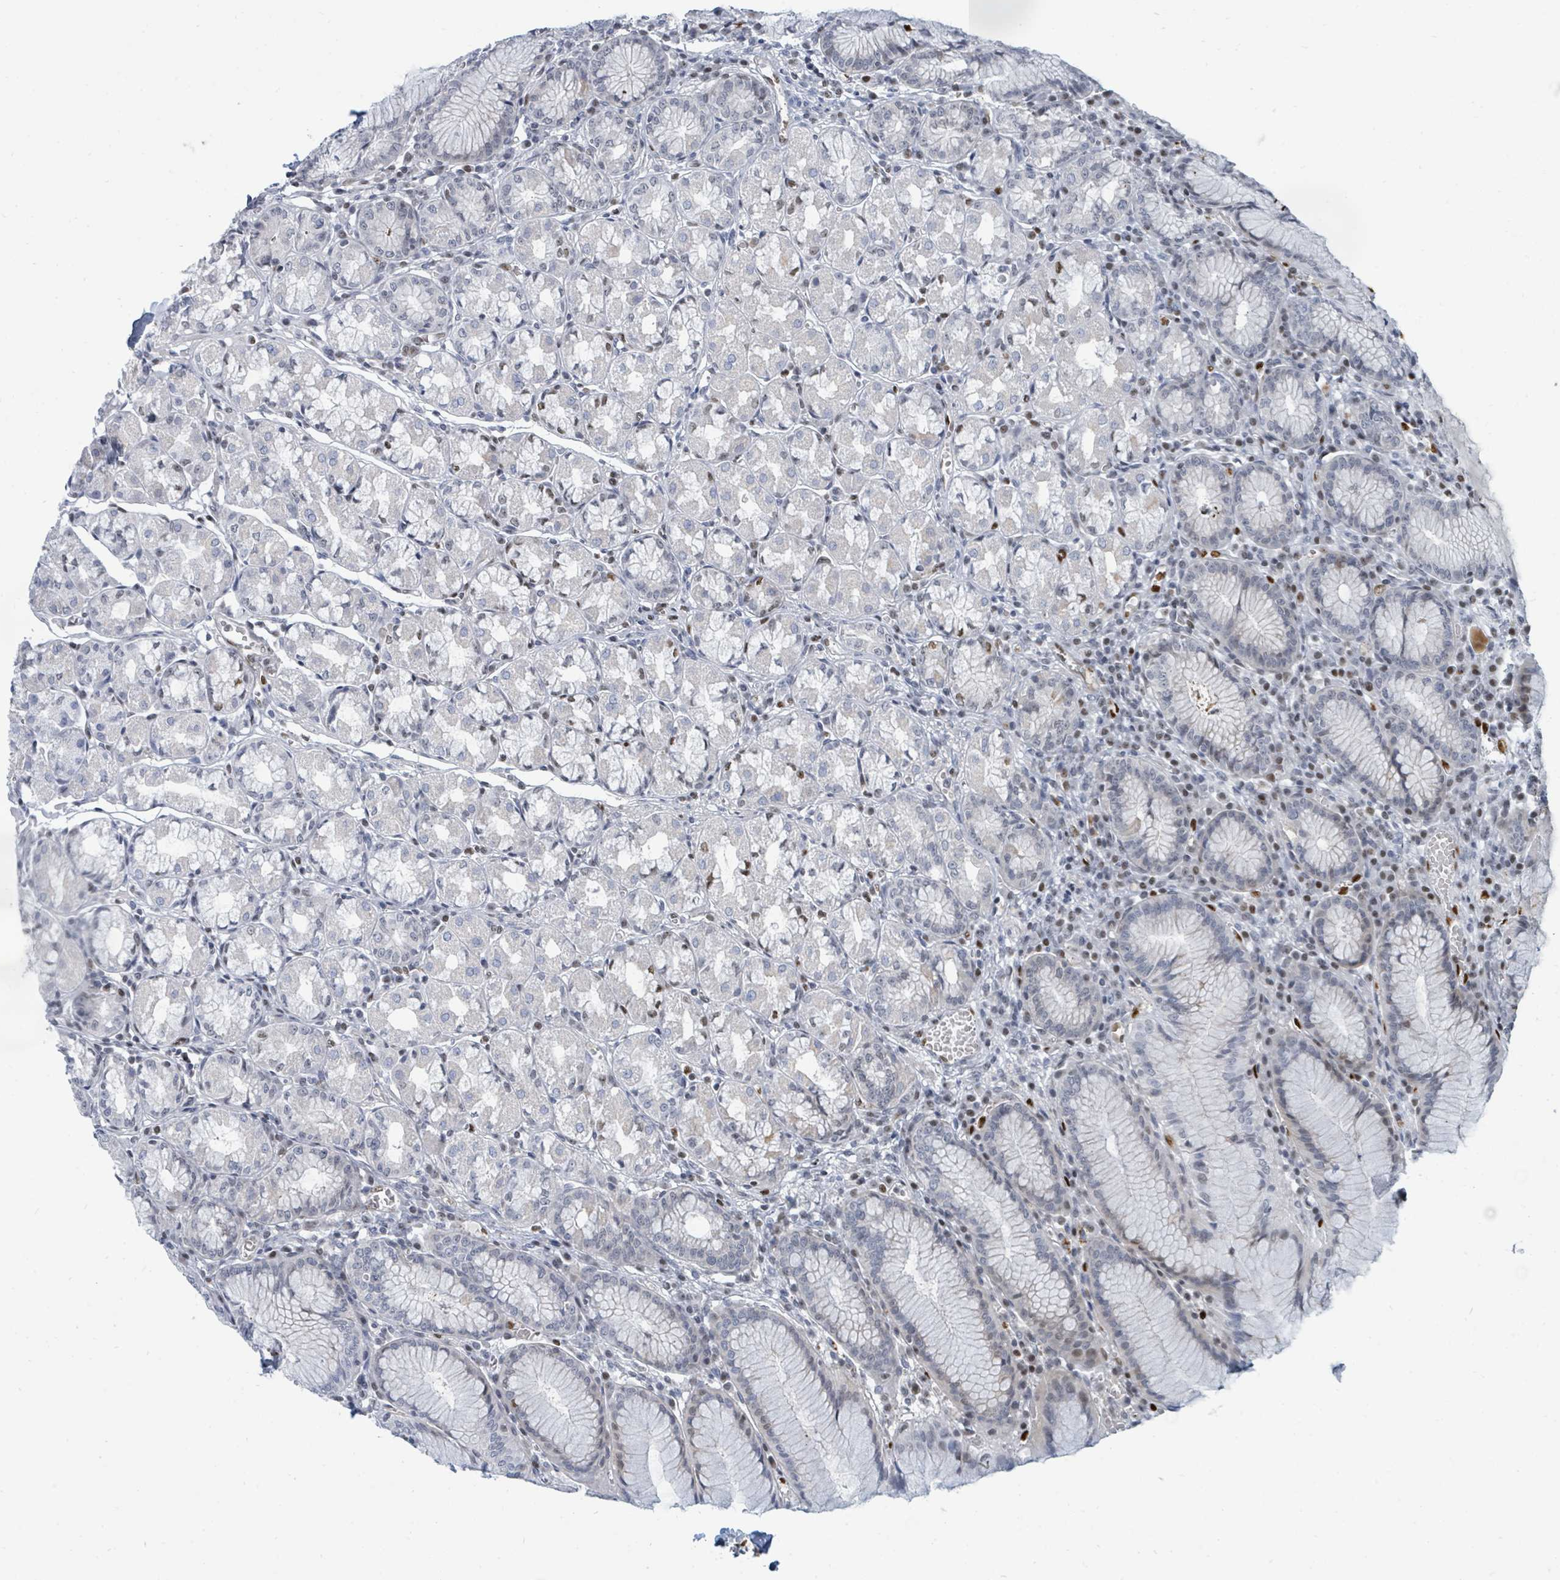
{"staining": {"intensity": "strong", "quantity": "<25%", "location": "nuclear"}, "tissue": "stomach", "cell_type": "Glandular cells", "image_type": "normal", "snomed": [{"axis": "morphology", "description": "Normal tissue, NOS"}, {"axis": "topography", "description": "Stomach"}], "caption": "Stomach was stained to show a protein in brown. There is medium levels of strong nuclear expression in about <25% of glandular cells. The protein is shown in brown color, while the nuclei are stained blue.", "gene": "SUMO2", "patient": {"sex": "male", "age": 55}}